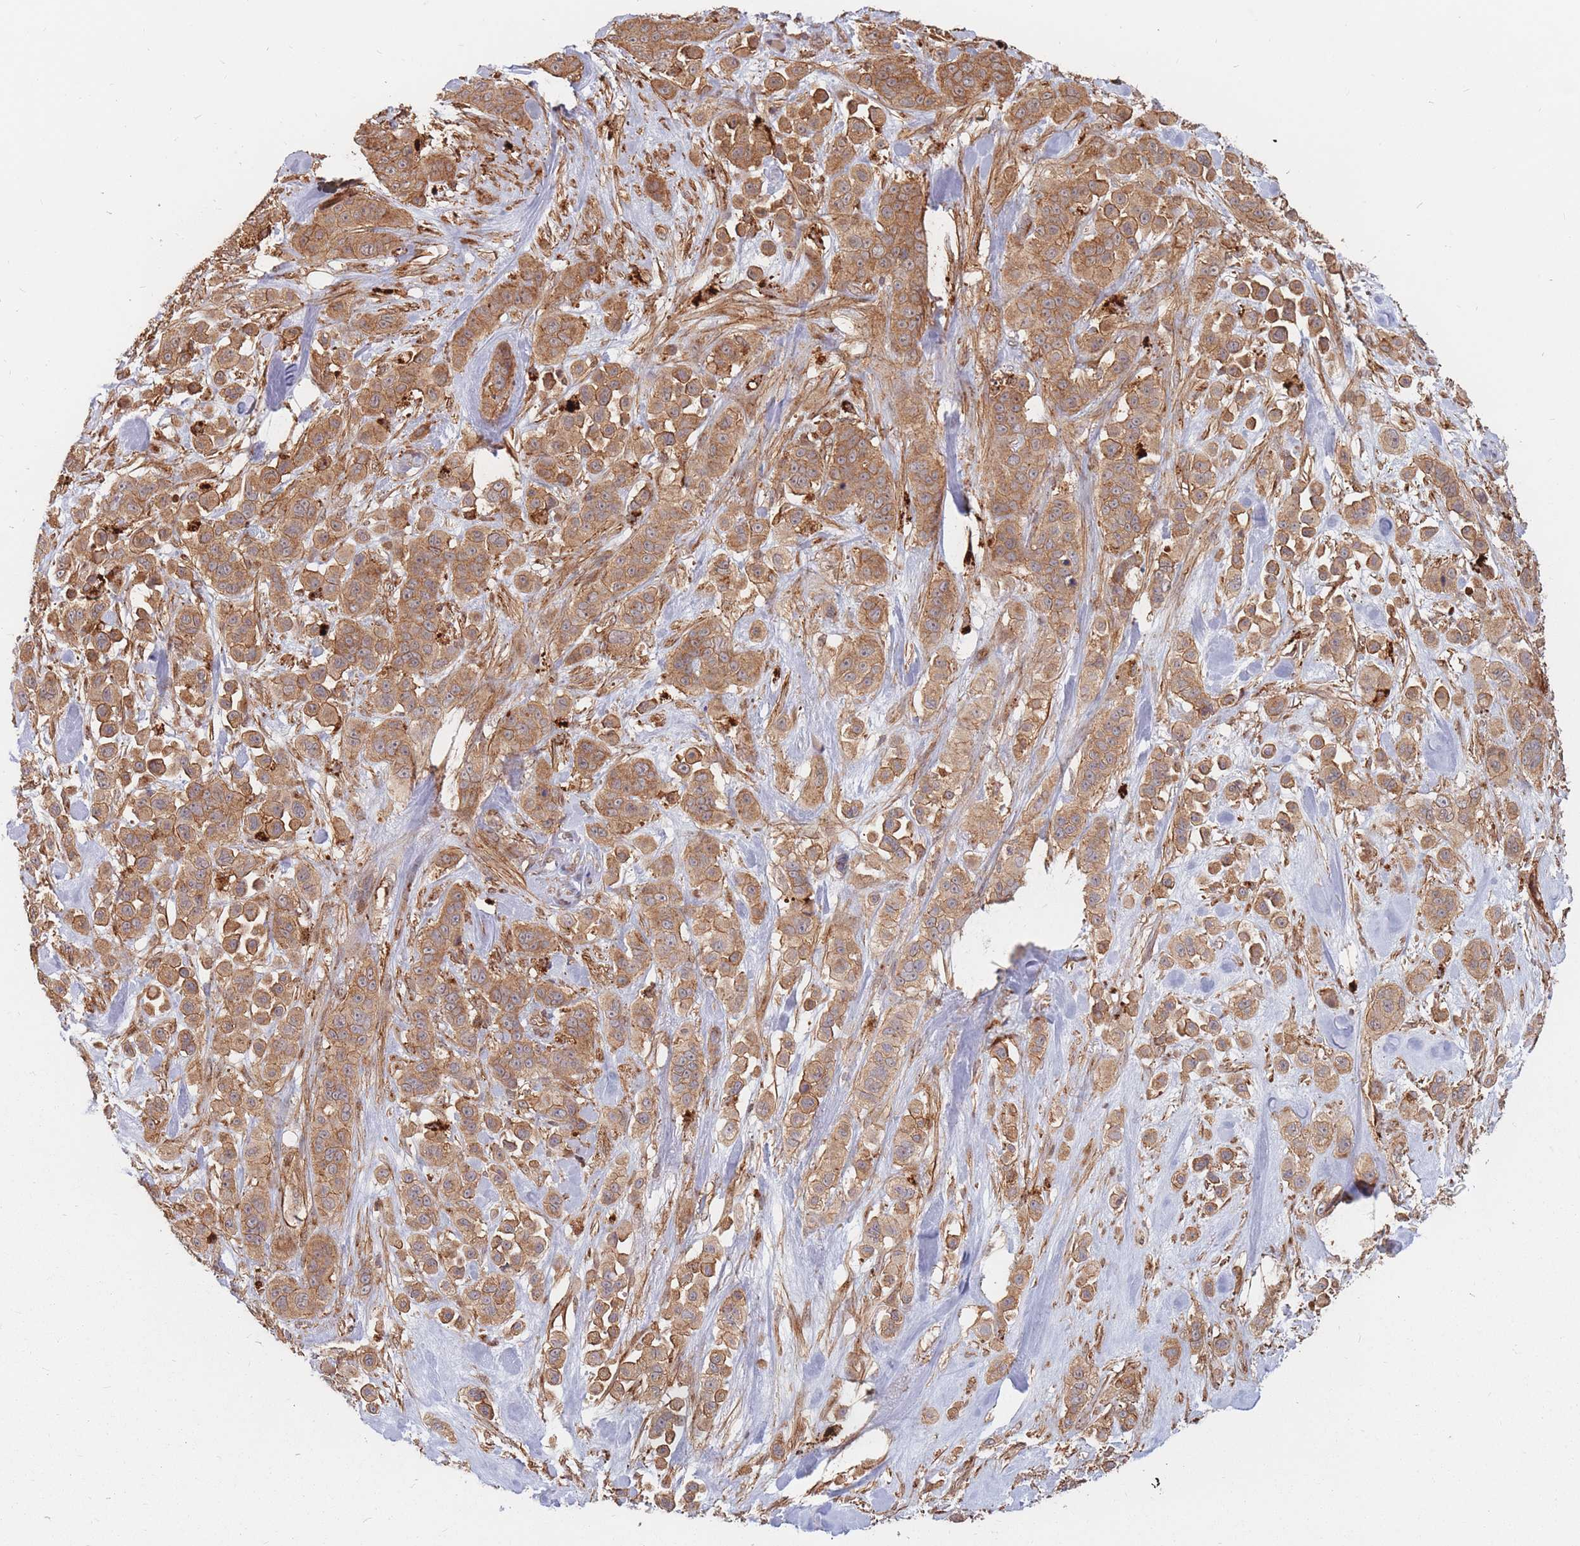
{"staining": {"intensity": "moderate", "quantity": ">75%", "location": "cytoplasmic/membranous"}, "tissue": "skin cancer", "cell_type": "Tumor cells", "image_type": "cancer", "snomed": [{"axis": "morphology", "description": "Squamous cell carcinoma, NOS"}, {"axis": "topography", "description": "Skin"}], "caption": "High-power microscopy captured an IHC photomicrograph of skin cancer, revealing moderate cytoplasmic/membranous staining in approximately >75% of tumor cells. (Brightfield microscopy of DAB IHC at high magnification).", "gene": "RASSF2", "patient": {"sex": "male", "age": 67}}